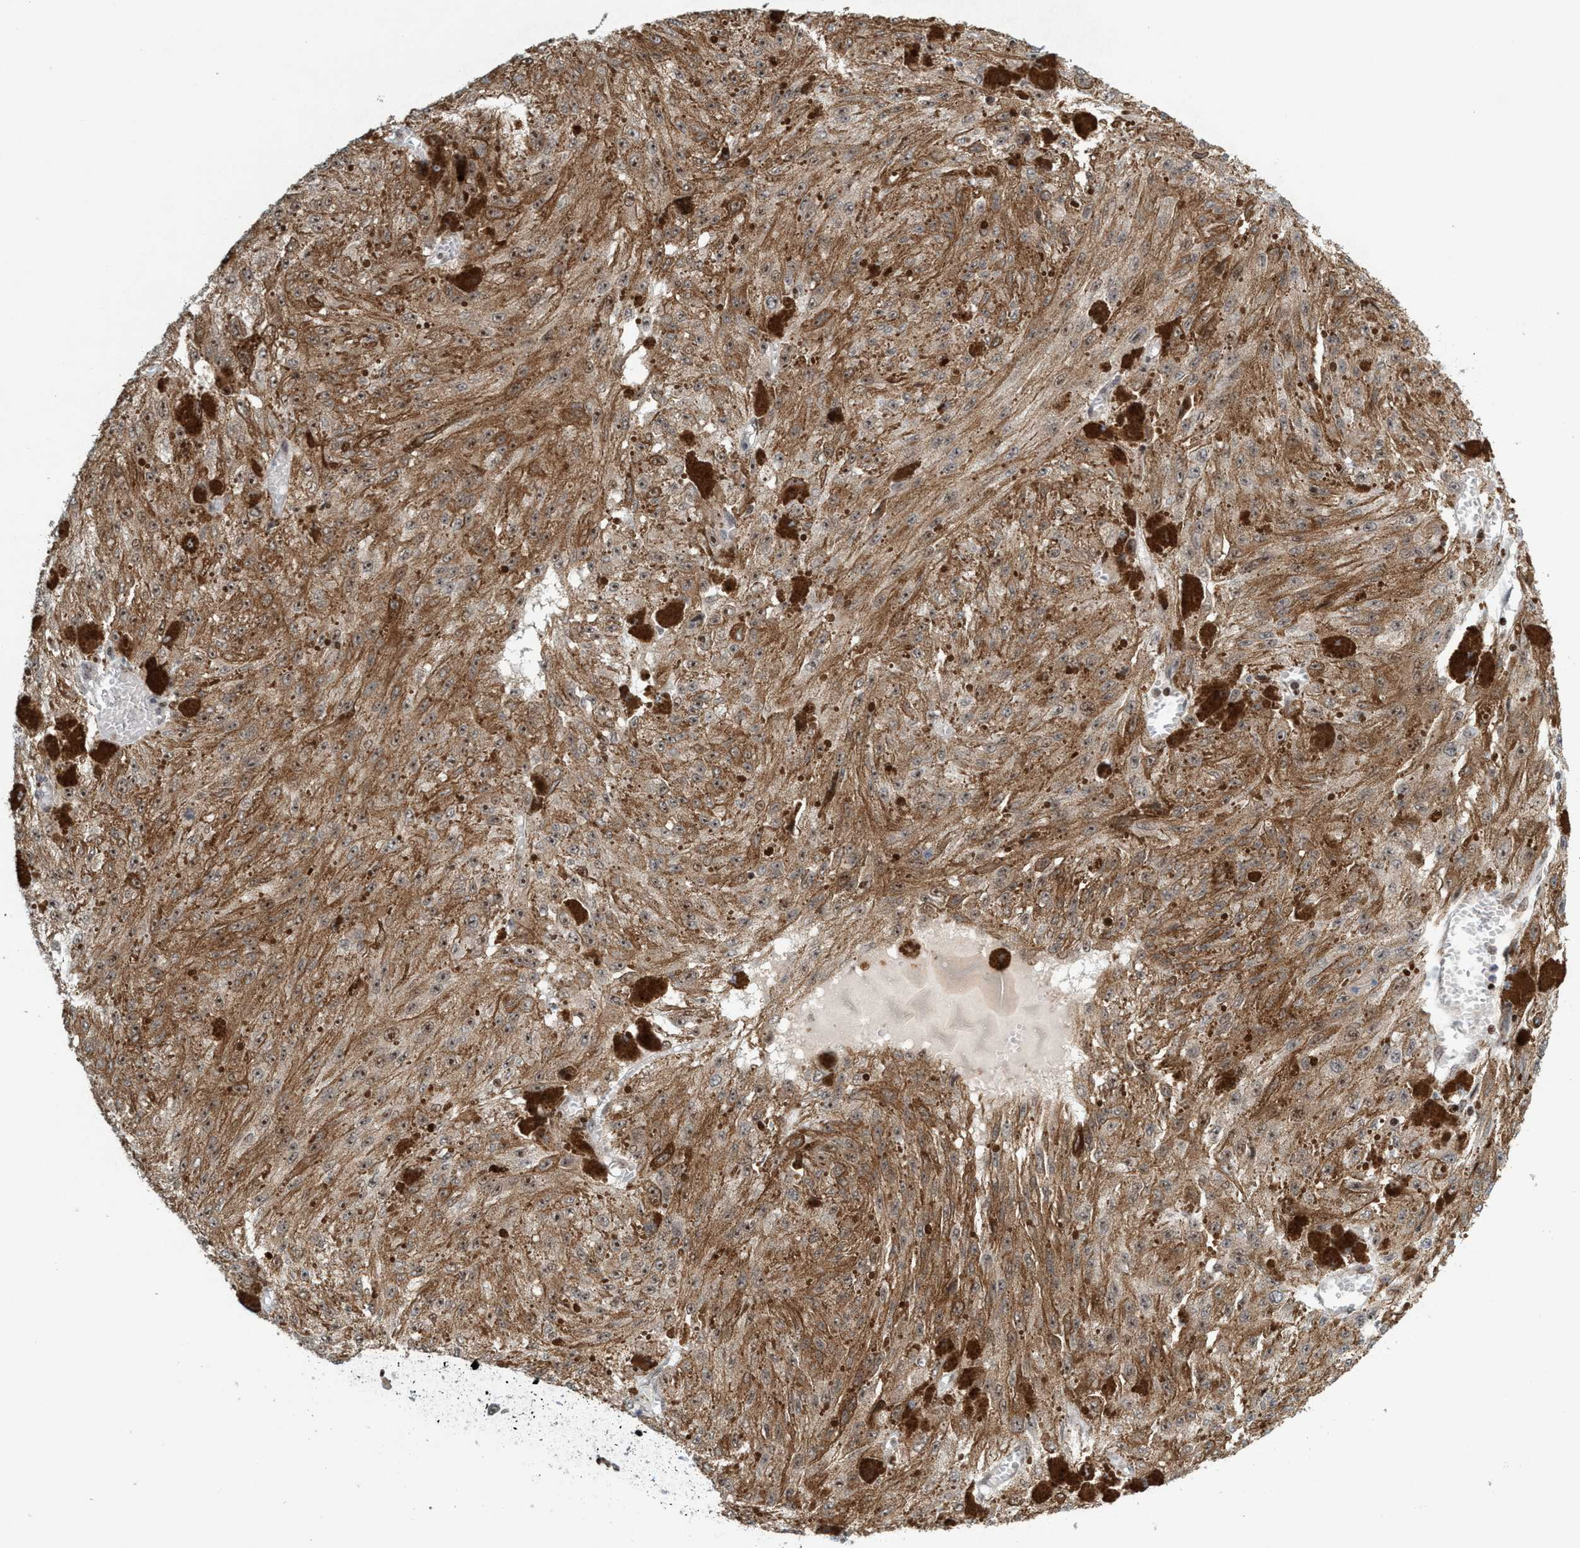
{"staining": {"intensity": "moderate", "quantity": ">75%", "location": "cytoplasmic/membranous,nuclear"}, "tissue": "melanoma", "cell_type": "Tumor cells", "image_type": "cancer", "snomed": [{"axis": "morphology", "description": "Malignant melanoma, NOS"}, {"axis": "topography", "description": "Other"}], "caption": "Immunohistochemical staining of human melanoma reveals medium levels of moderate cytoplasmic/membranous and nuclear positivity in approximately >75% of tumor cells.", "gene": "SMCR8", "patient": {"sex": "male", "age": 79}}